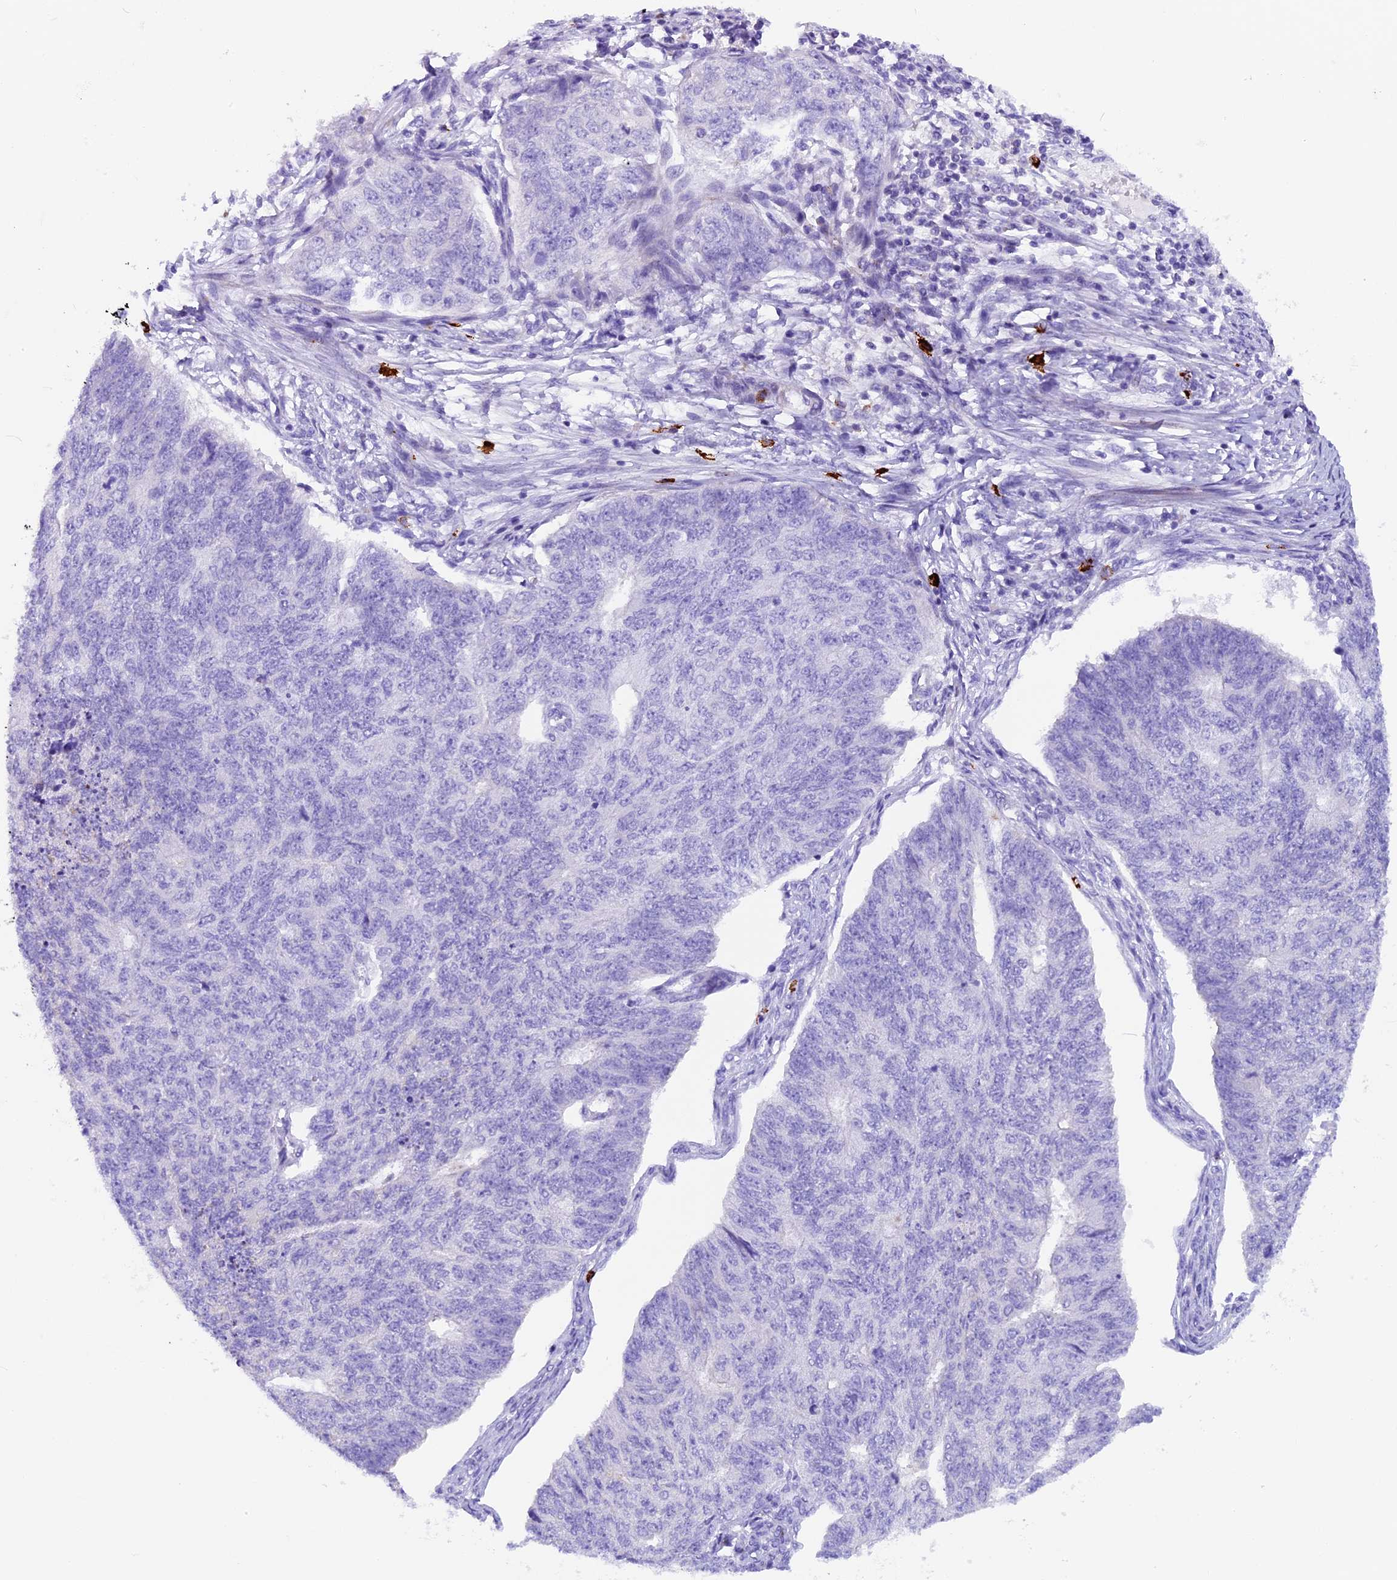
{"staining": {"intensity": "negative", "quantity": "none", "location": "none"}, "tissue": "endometrial cancer", "cell_type": "Tumor cells", "image_type": "cancer", "snomed": [{"axis": "morphology", "description": "Adenocarcinoma, NOS"}, {"axis": "topography", "description": "Endometrium"}], "caption": "Tumor cells show no significant protein positivity in endometrial adenocarcinoma. The staining is performed using DAB (3,3'-diaminobenzidine) brown chromogen with nuclei counter-stained in using hematoxylin.", "gene": "RTTN", "patient": {"sex": "female", "age": 32}}